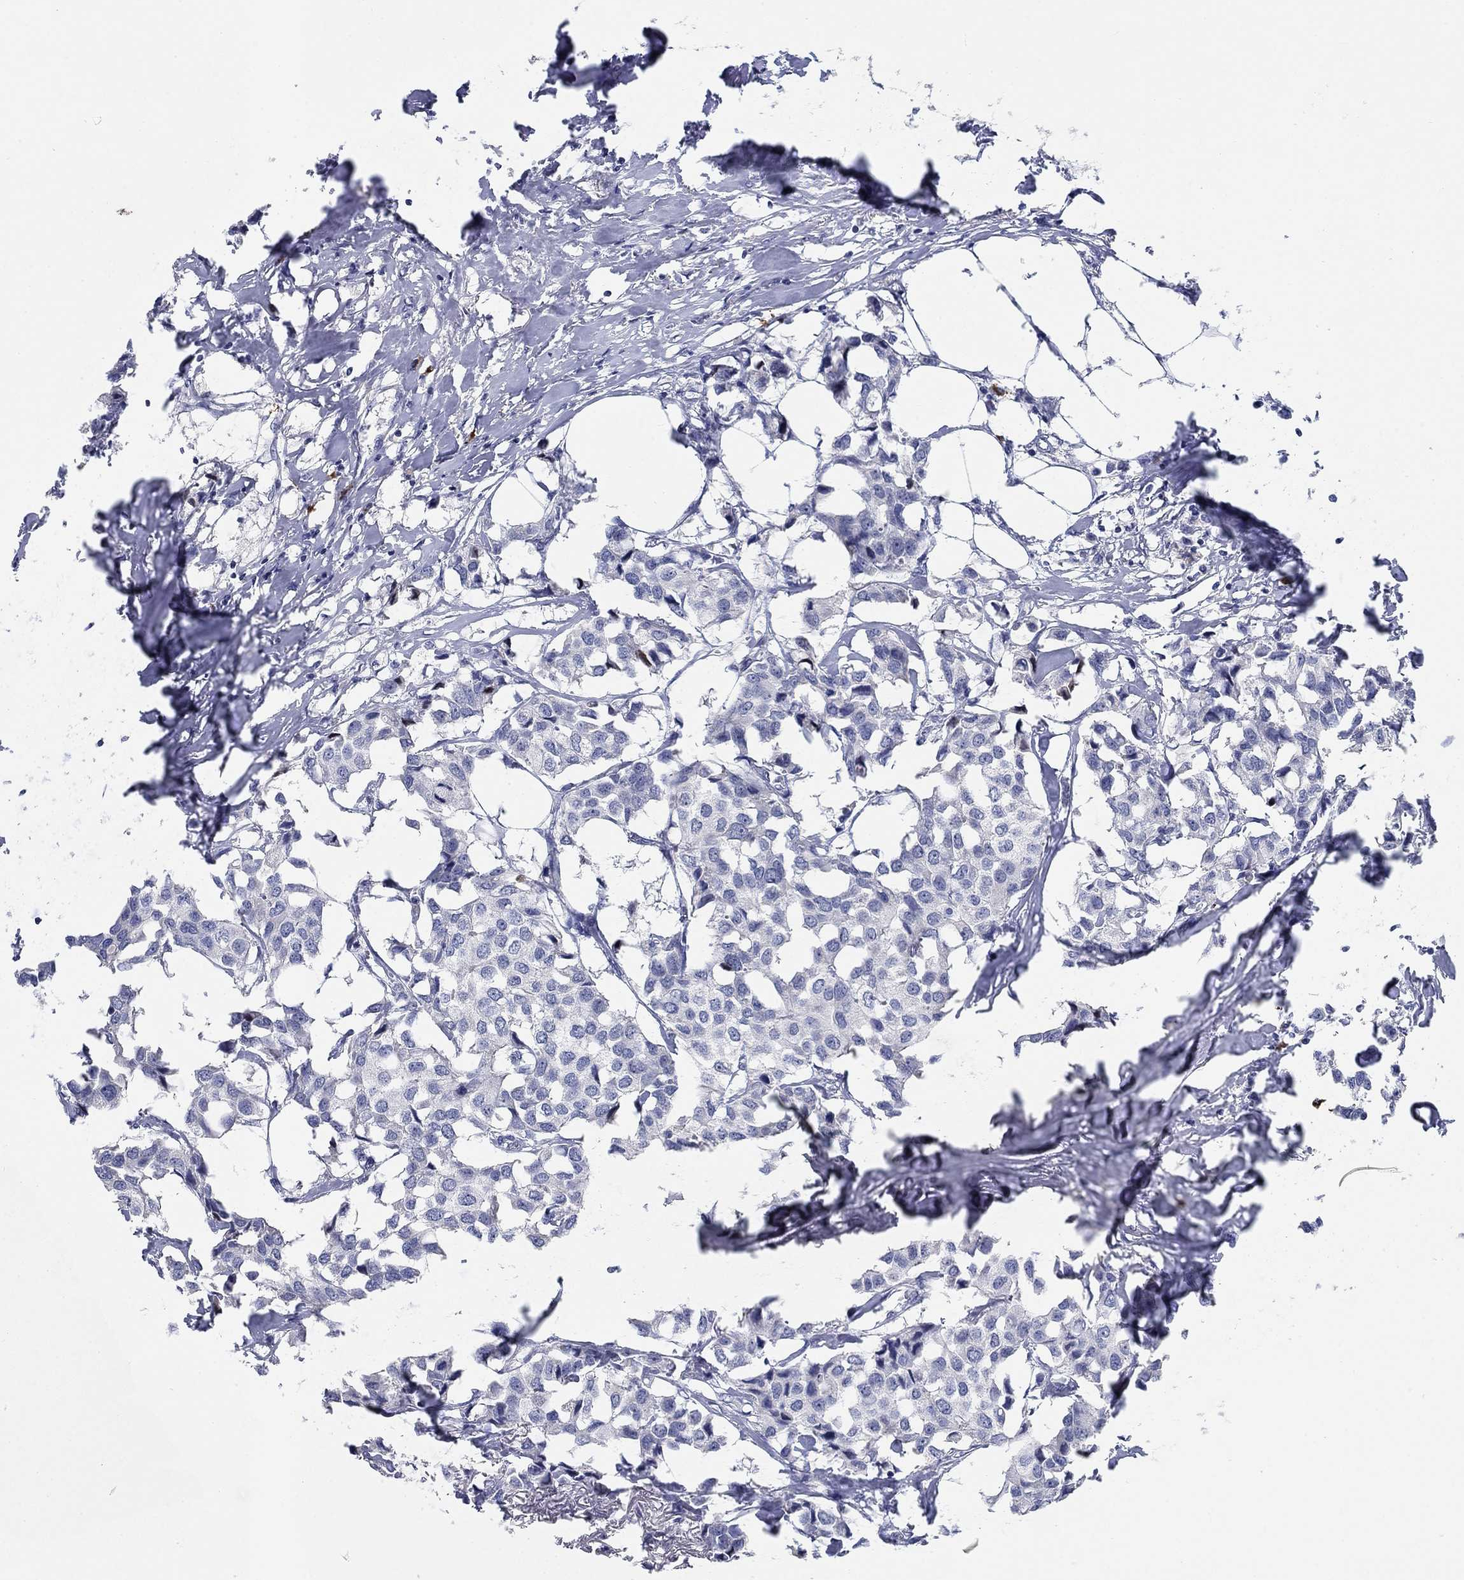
{"staining": {"intensity": "negative", "quantity": "none", "location": "none"}, "tissue": "breast cancer", "cell_type": "Tumor cells", "image_type": "cancer", "snomed": [{"axis": "morphology", "description": "Duct carcinoma"}, {"axis": "topography", "description": "Breast"}], "caption": "Intraductal carcinoma (breast) stained for a protein using immunohistochemistry shows no expression tumor cells.", "gene": "SMIM18", "patient": {"sex": "female", "age": 80}}